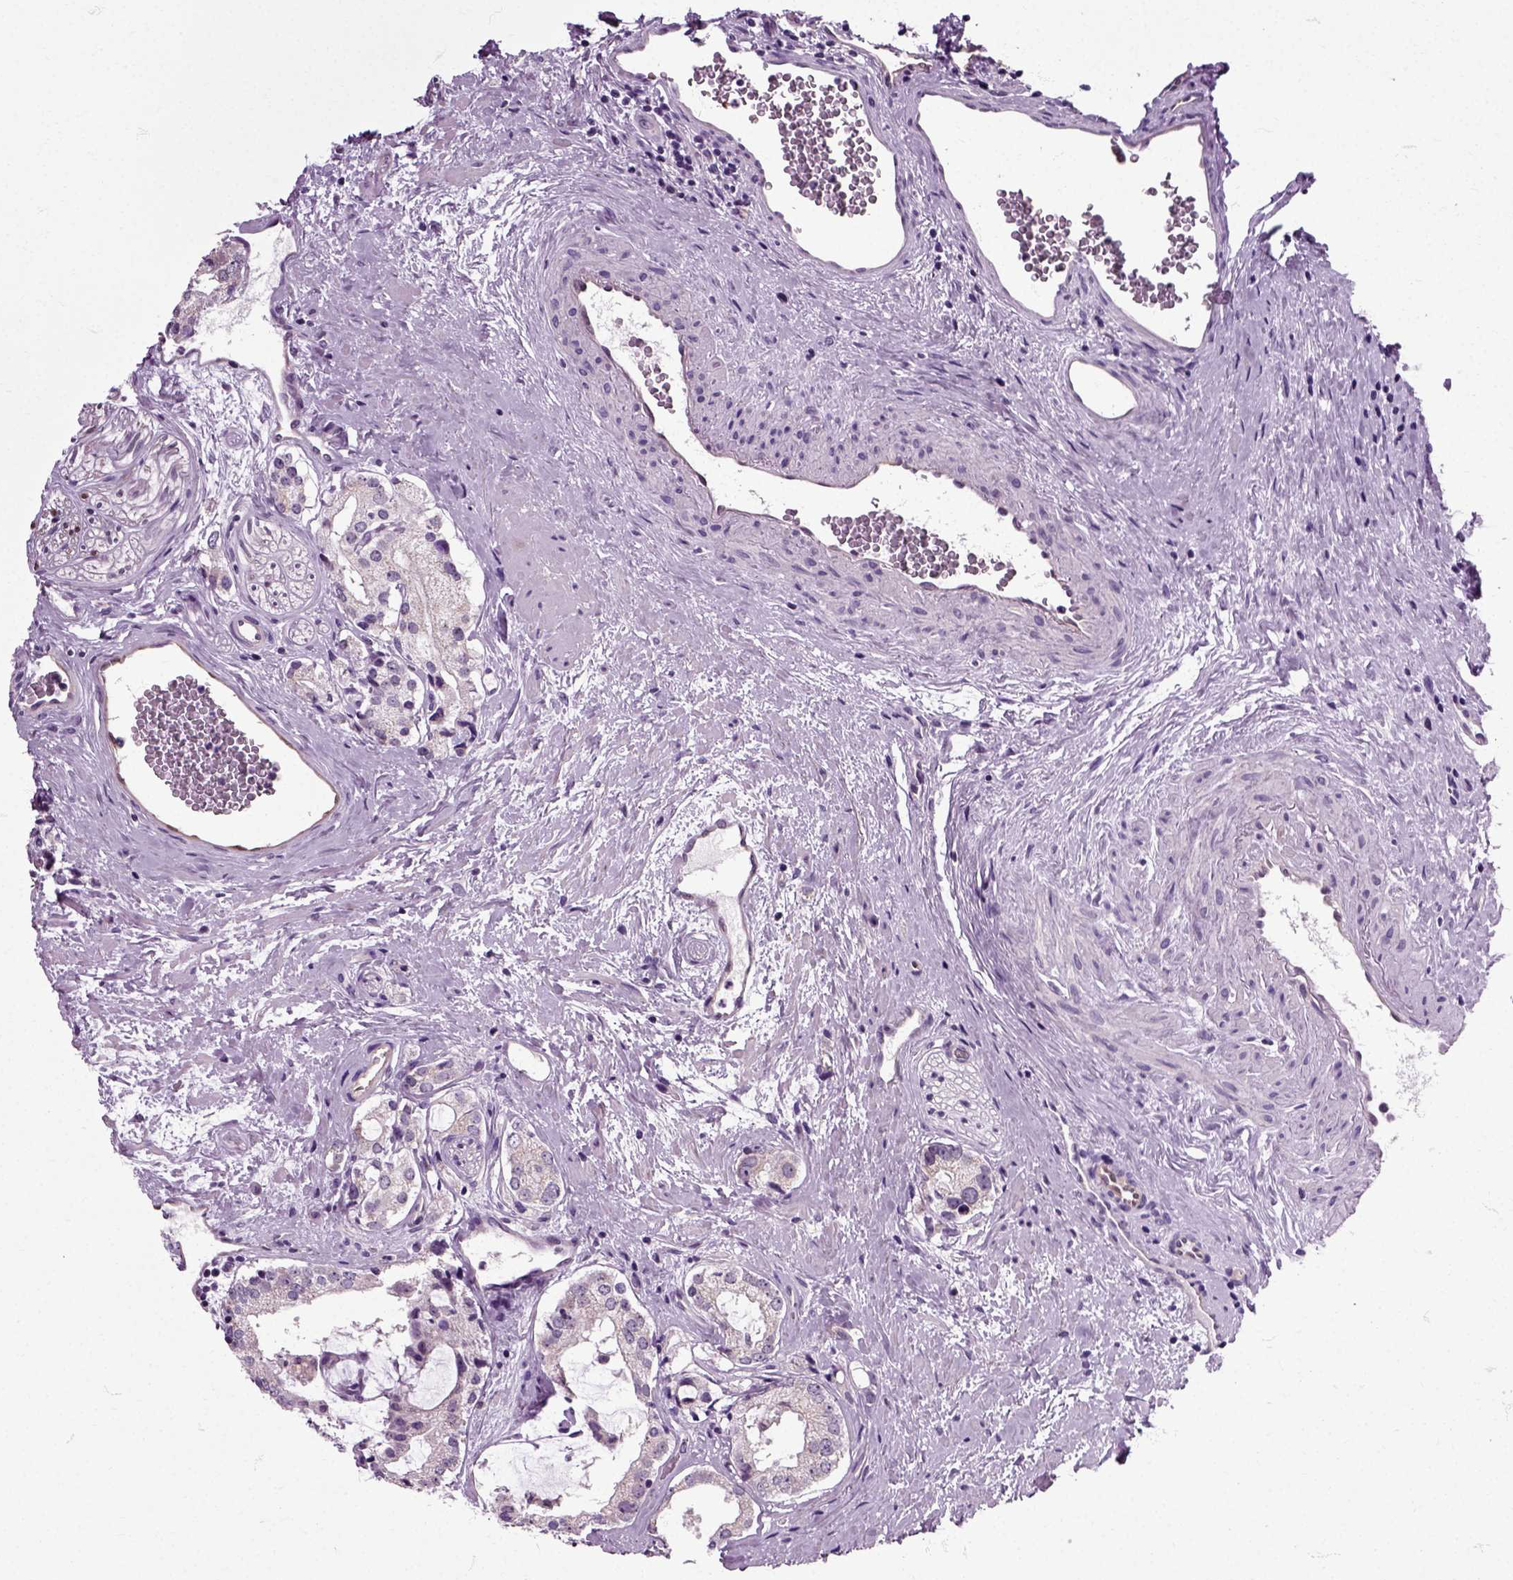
{"staining": {"intensity": "negative", "quantity": "none", "location": "none"}, "tissue": "prostate cancer", "cell_type": "Tumor cells", "image_type": "cancer", "snomed": [{"axis": "morphology", "description": "Adenocarcinoma, NOS"}, {"axis": "topography", "description": "Prostate"}], "caption": "Immunohistochemistry (IHC) photomicrograph of neoplastic tissue: human adenocarcinoma (prostate) stained with DAB (3,3'-diaminobenzidine) shows no significant protein staining in tumor cells.", "gene": "HSPA2", "patient": {"sex": "male", "age": 66}}